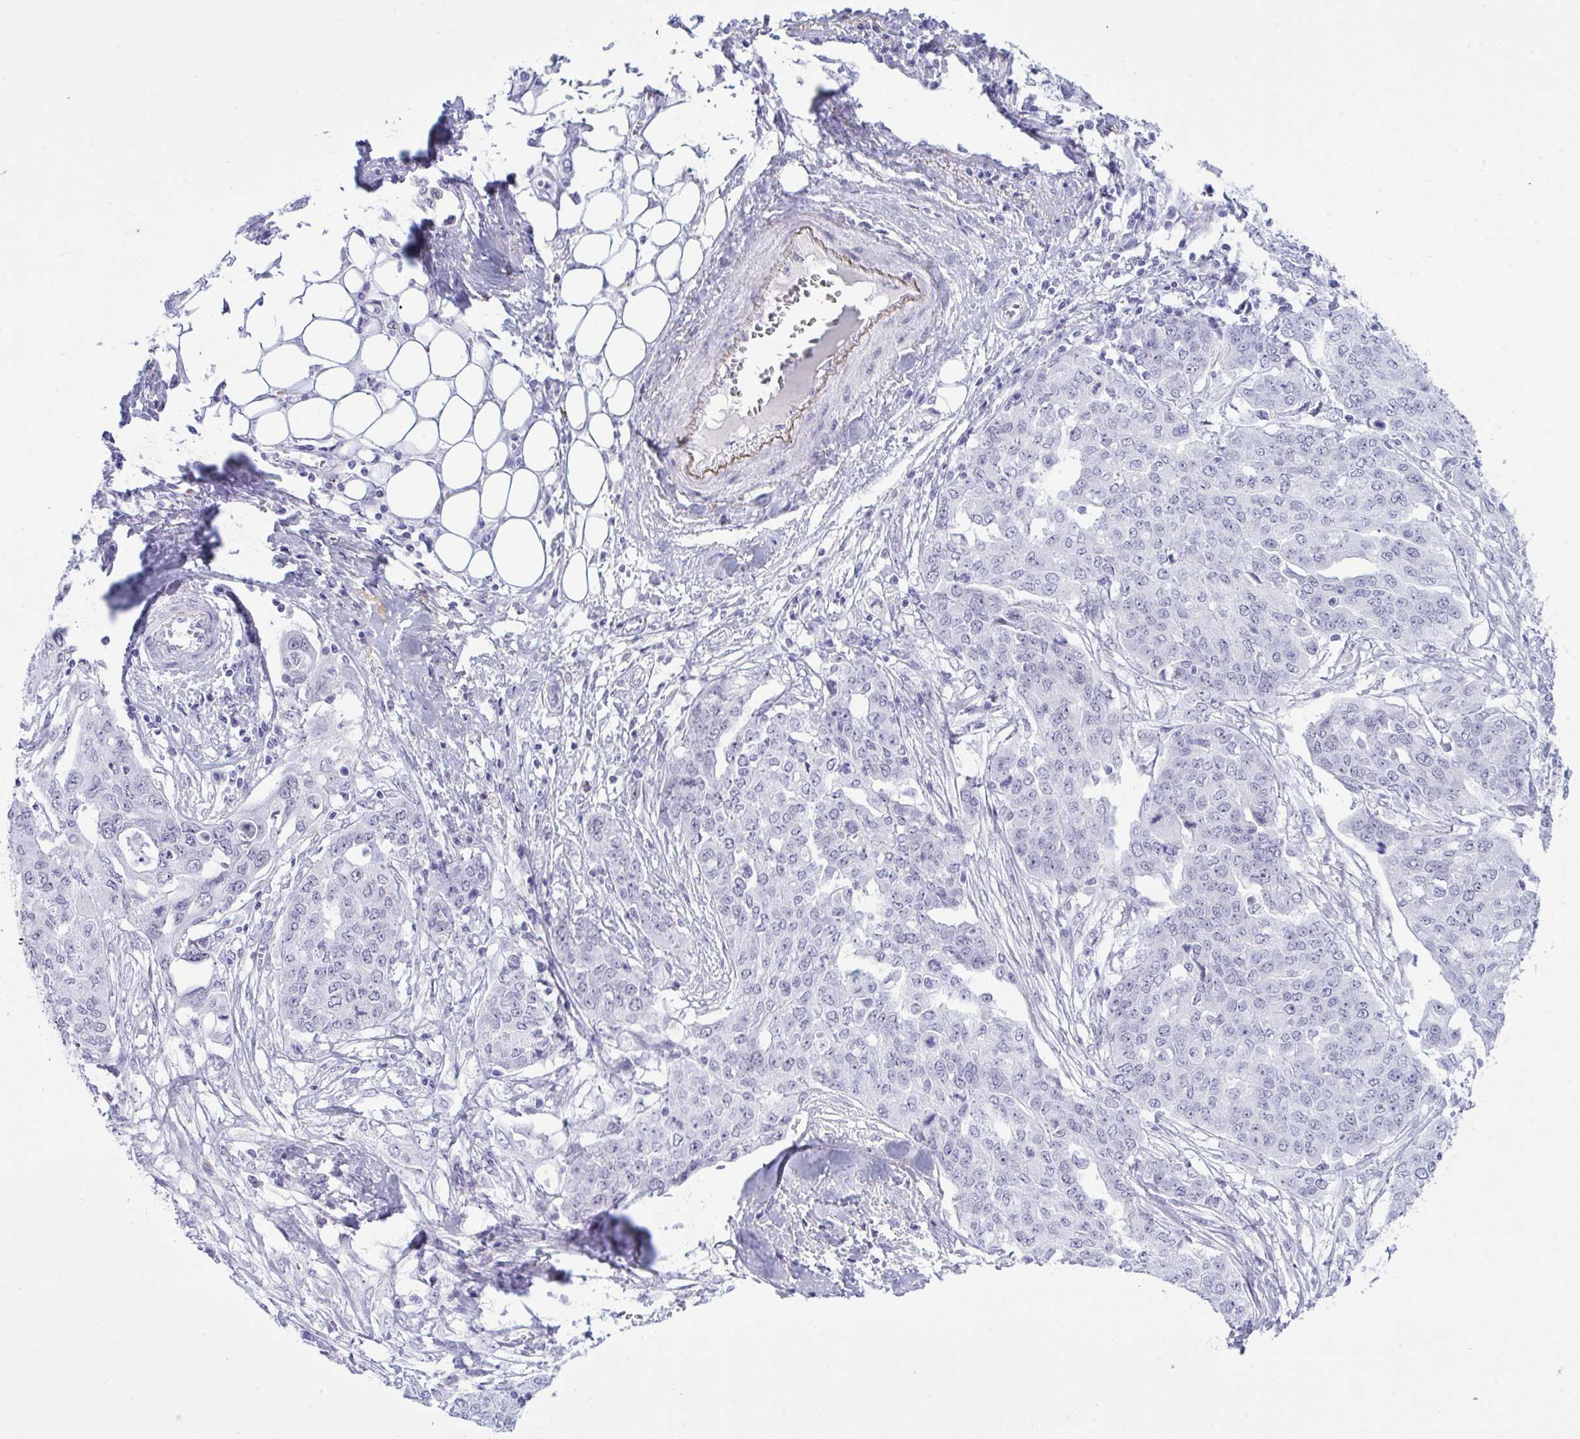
{"staining": {"intensity": "negative", "quantity": "none", "location": "none"}, "tissue": "ovarian cancer", "cell_type": "Tumor cells", "image_type": "cancer", "snomed": [{"axis": "morphology", "description": "Cystadenocarcinoma, serous, NOS"}, {"axis": "topography", "description": "Soft tissue"}, {"axis": "topography", "description": "Ovary"}], "caption": "The photomicrograph demonstrates no staining of tumor cells in serous cystadenocarcinoma (ovarian).", "gene": "ELN", "patient": {"sex": "female", "age": 57}}